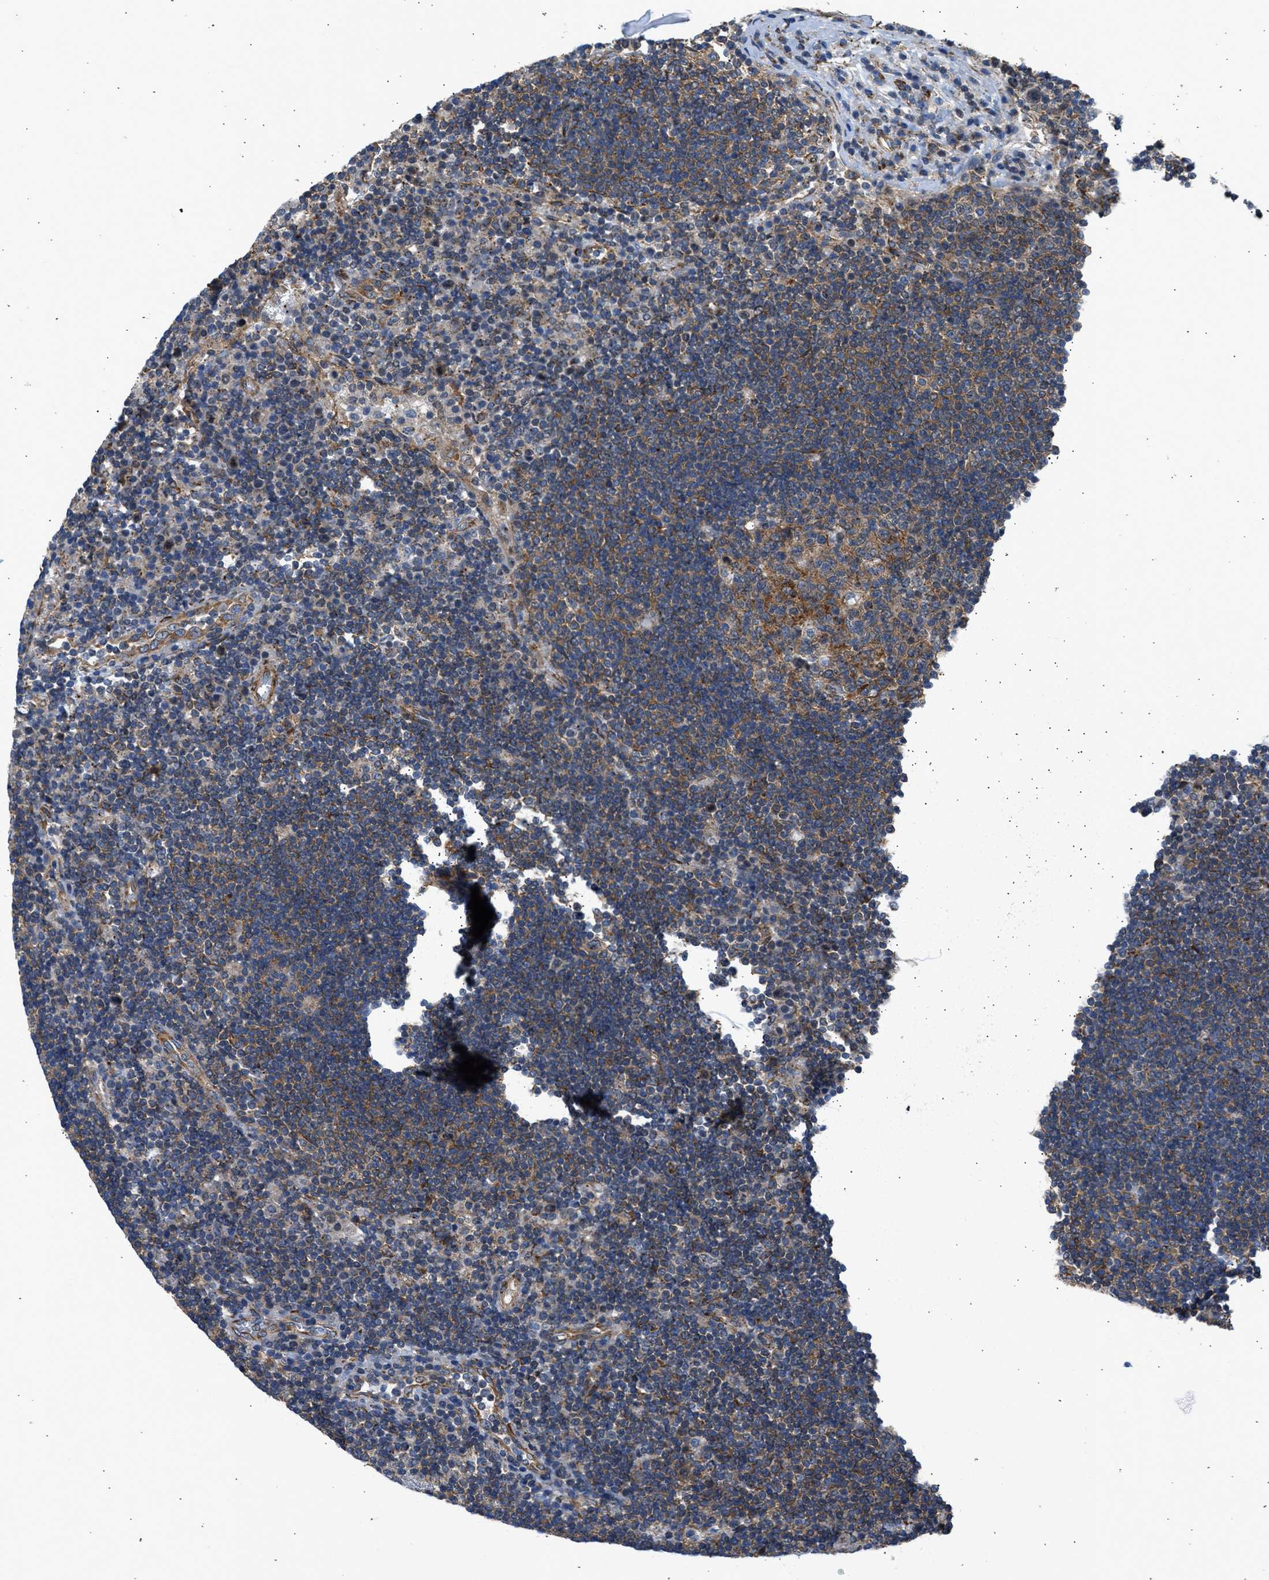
{"staining": {"intensity": "moderate", "quantity": ">75%", "location": "cytoplasmic/membranous"}, "tissue": "lymph node", "cell_type": "Germinal center cells", "image_type": "normal", "snomed": [{"axis": "morphology", "description": "Normal tissue, NOS"}, {"axis": "topography", "description": "Lymph node"}], "caption": "About >75% of germinal center cells in normal human lymph node reveal moderate cytoplasmic/membranous protein expression as visualized by brown immunohistochemical staining.", "gene": "SEPTIN2", "patient": {"sex": "female", "age": 53}}